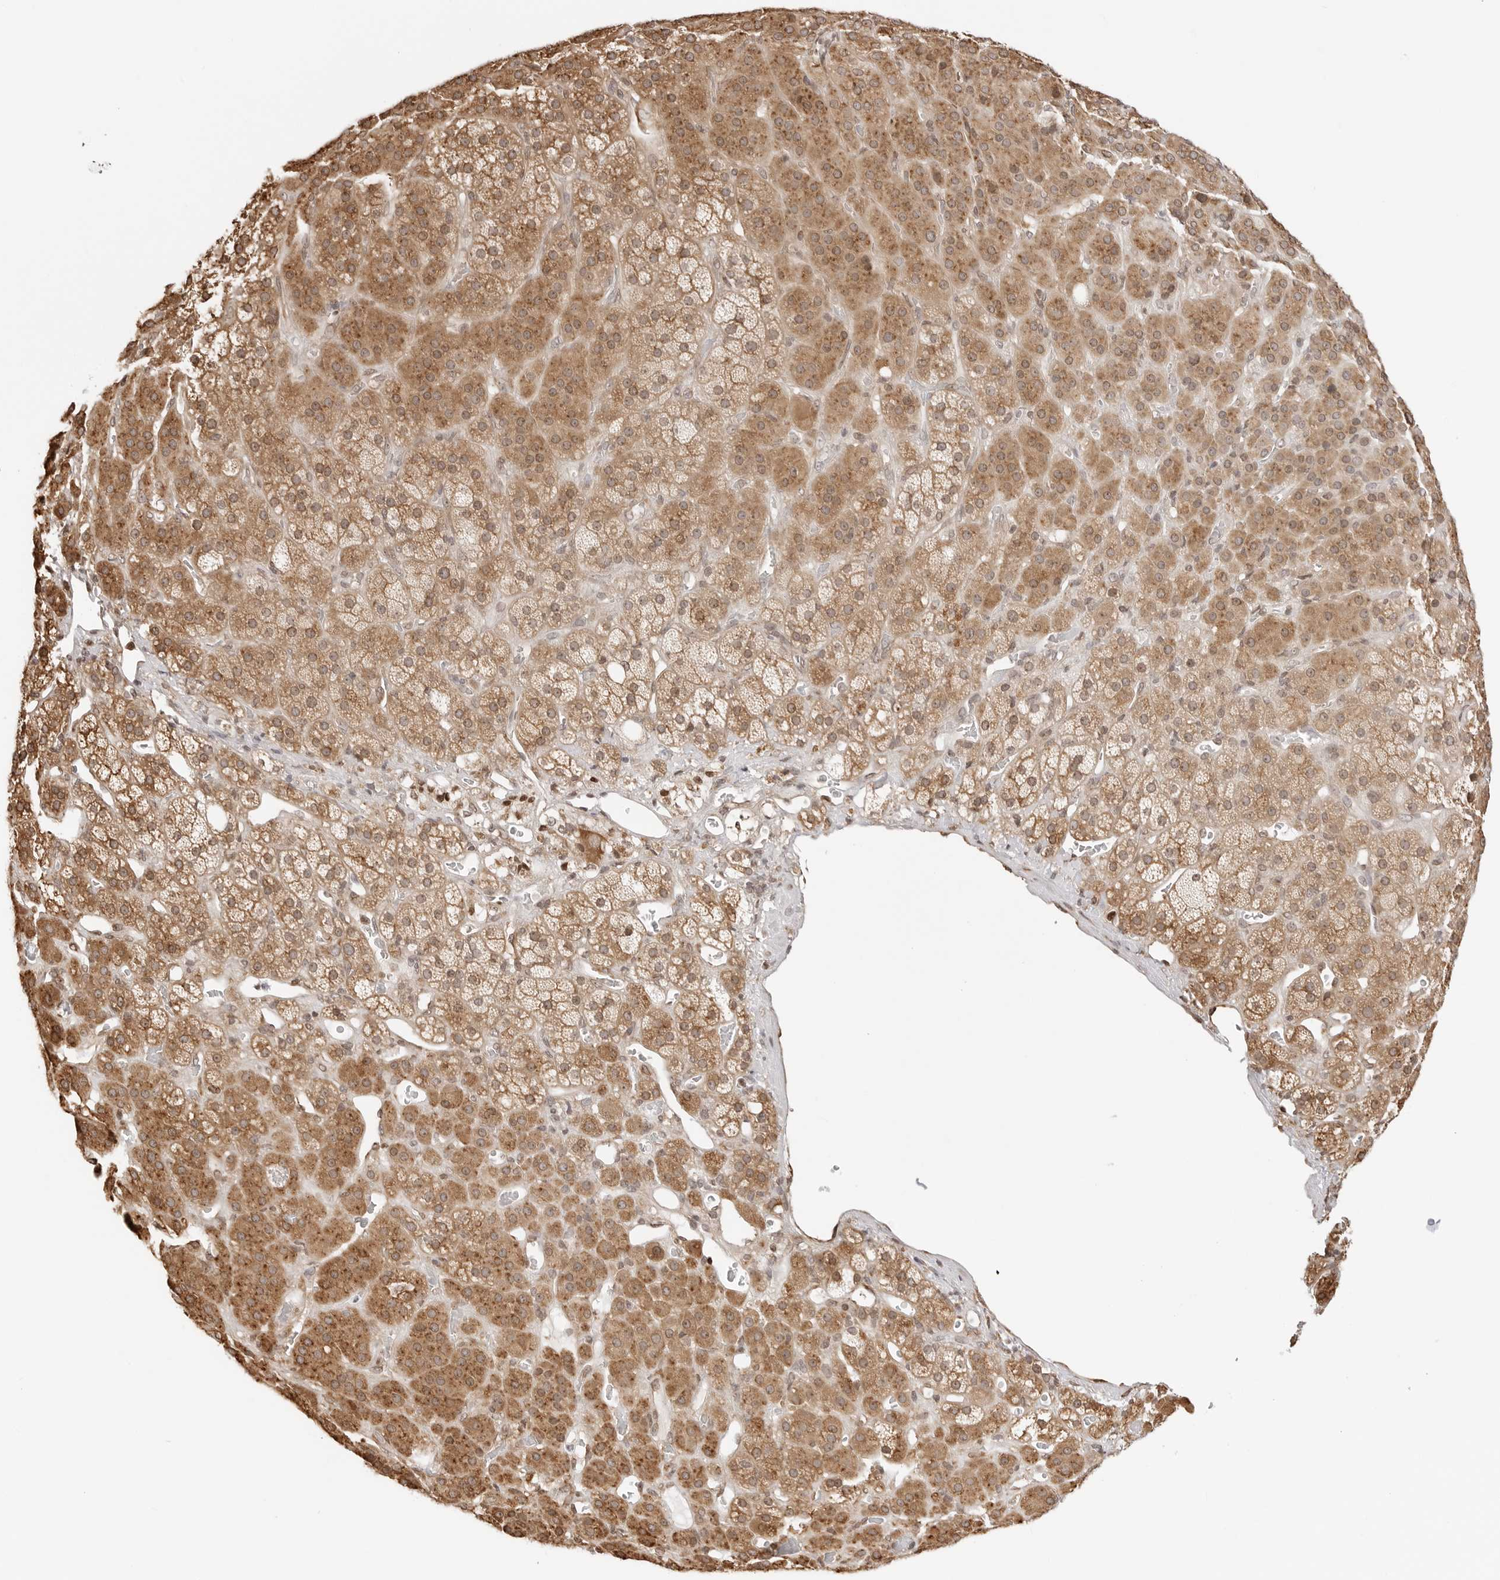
{"staining": {"intensity": "moderate", "quantity": ">75%", "location": "cytoplasmic/membranous"}, "tissue": "adrenal gland", "cell_type": "Glandular cells", "image_type": "normal", "snomed": [{"axis": "morphology", "description": "Normal tissue, NOS"}, {"axis": "topography", "description": "Adrenal gland"}], "caption": "Immunohistochemistry micrograph of unremarkable adrenal gland stained for a protein (brown), which displays medium levels of moderate cytoplasmic/membranous expression in approximately >75% of glandular cells.", "gene": "FKBP14", "patient": {"sex": "male", "age": 57}}